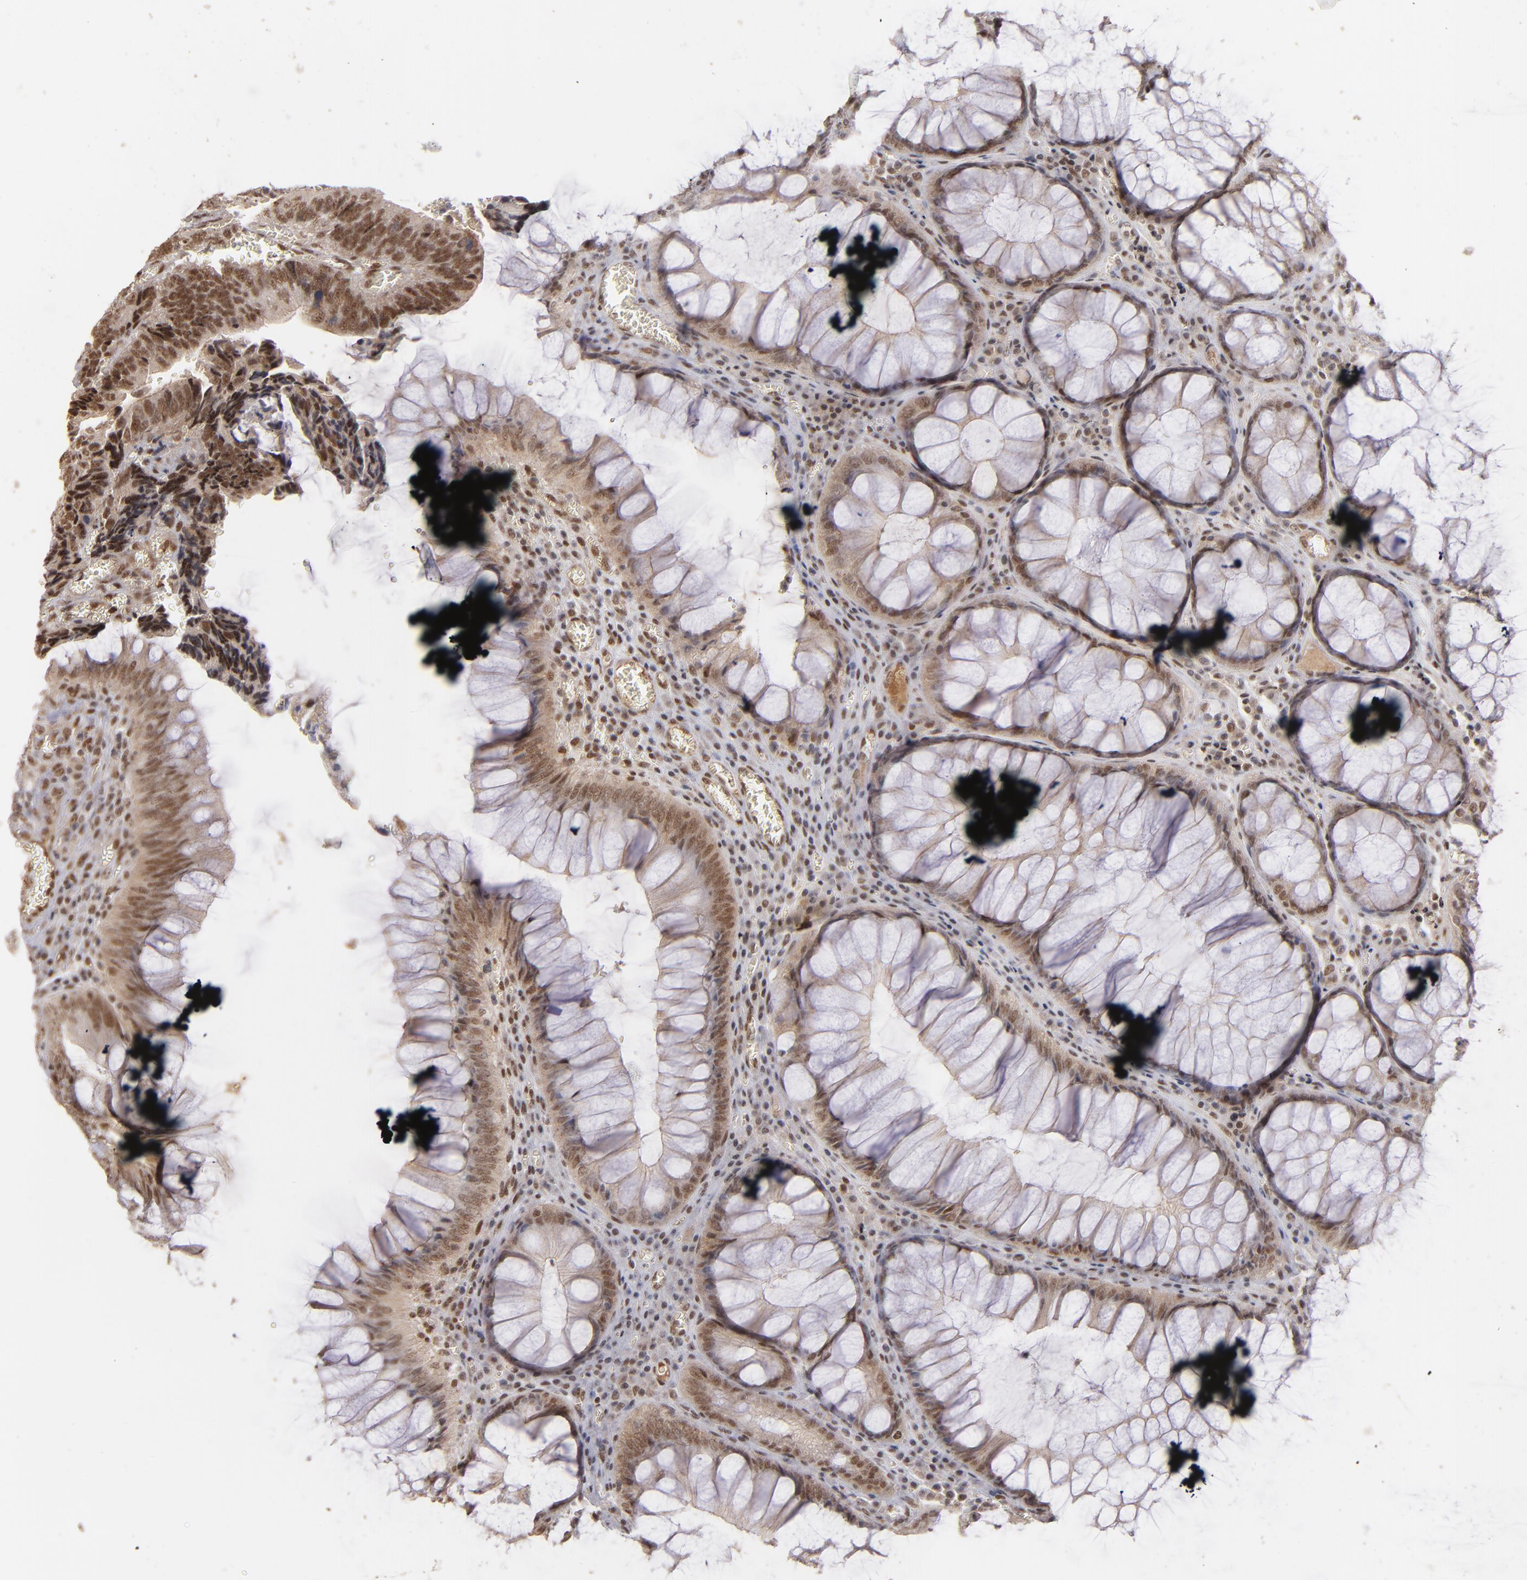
{"staining": {"intensity": "moderate", "quantity": ">75%", "location": "cytoplasmic/membranous,nuclear"}, "tissue": "colorectal cancer", "cell_type": "Tumor cells", "image_type": "cancer", "snomed": [{"axis": "morphology", "description": "Adenocarcinoma, NOS"}, {"axis": "topography", "description": "Colon"}], "caption": "Immunohistochemistry (IHC) image of neoplastic tissue: human adenocarcinoma (colorectal) stained using IHC reveals medium levels of moderate protein expression localized specifically in the cytoplasmic/membranous and nuclear of tumor cells, appearing as a cytoplasmic/membranous and nuclear brown color.", "gene": "ZNF234", "patient": {"sex": "male", "age": 72}}